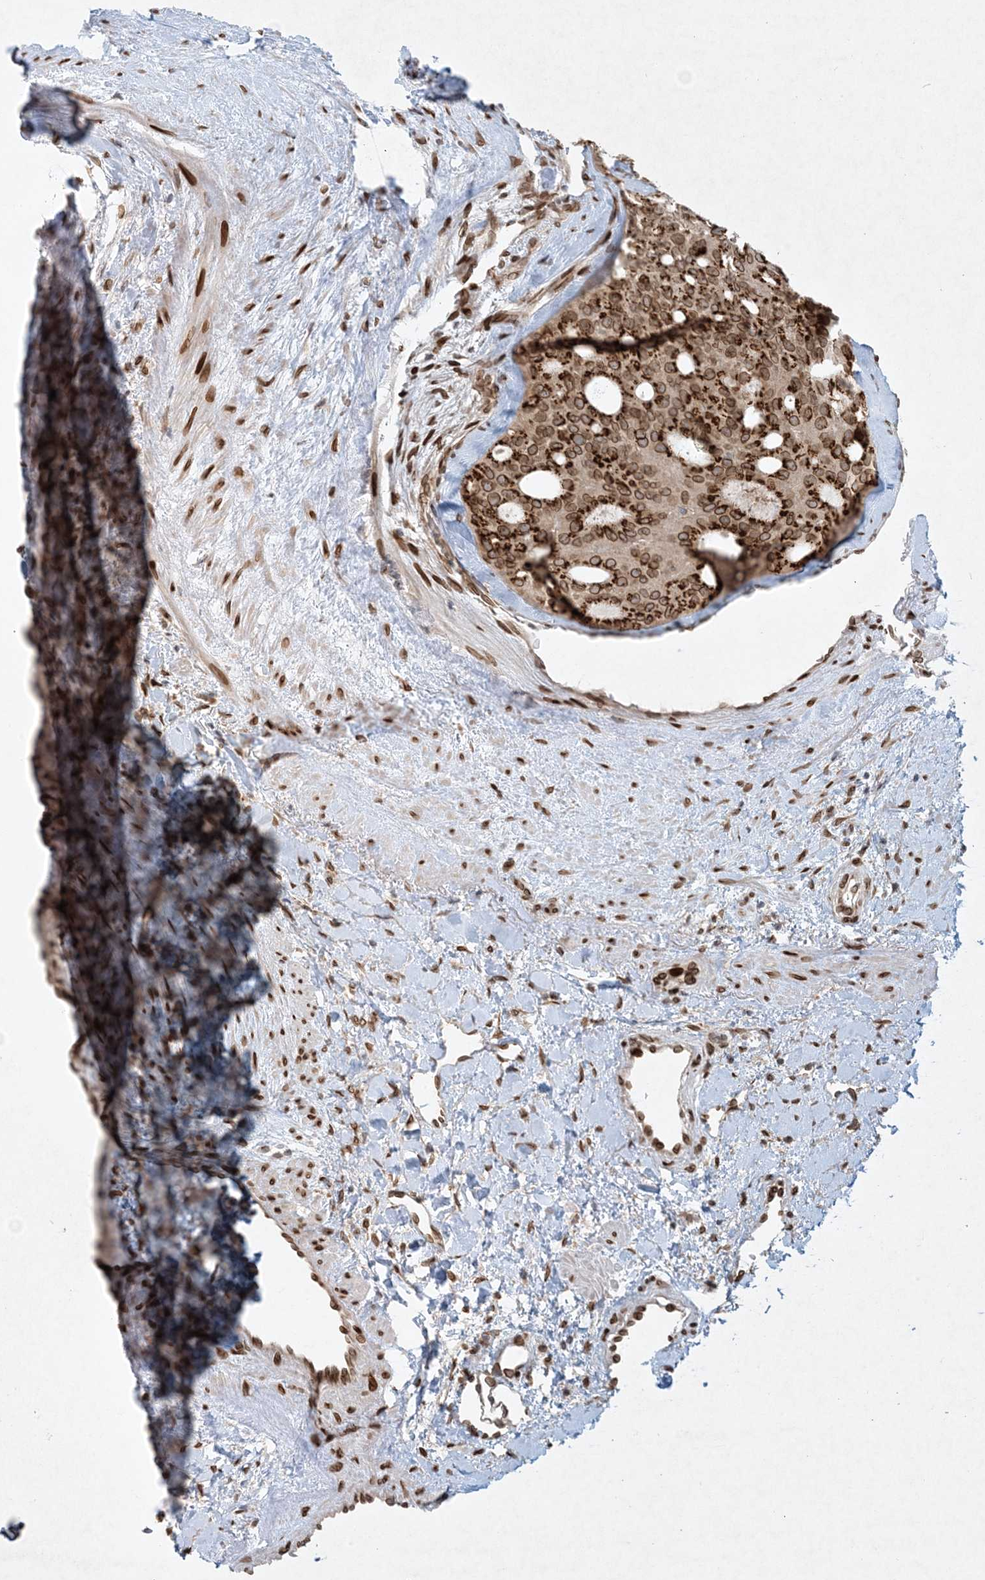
{"staining": {"intensity": "strong", "quantity": ">75%", "location": "cytoplasmic/membranous,nuclear"}, "tissue": "thyroid cancer", "cell_type": "Tumor cells", "image_type": "cancer", "snomed": [{"axis": "morphology", "description": "Follicular adenoma carcinoma, NOS"}, {"axis": "topography", "description": "Thyroid gland"}], "caption": "Protein staining reveals strong cytoplasmic/membranous and nuclear staining in about >75% of tumor cells in thyroid cancer (follicular adenoma carcinoma). The staining is performed using DAB (3,3'-diaminobenzidine) brown chromogen to label protein expression. The nuclei are counter-stained blue using hematoxylin.", "gene": "SLC35A2", "patient": {"sex": "male", "age": 75}}